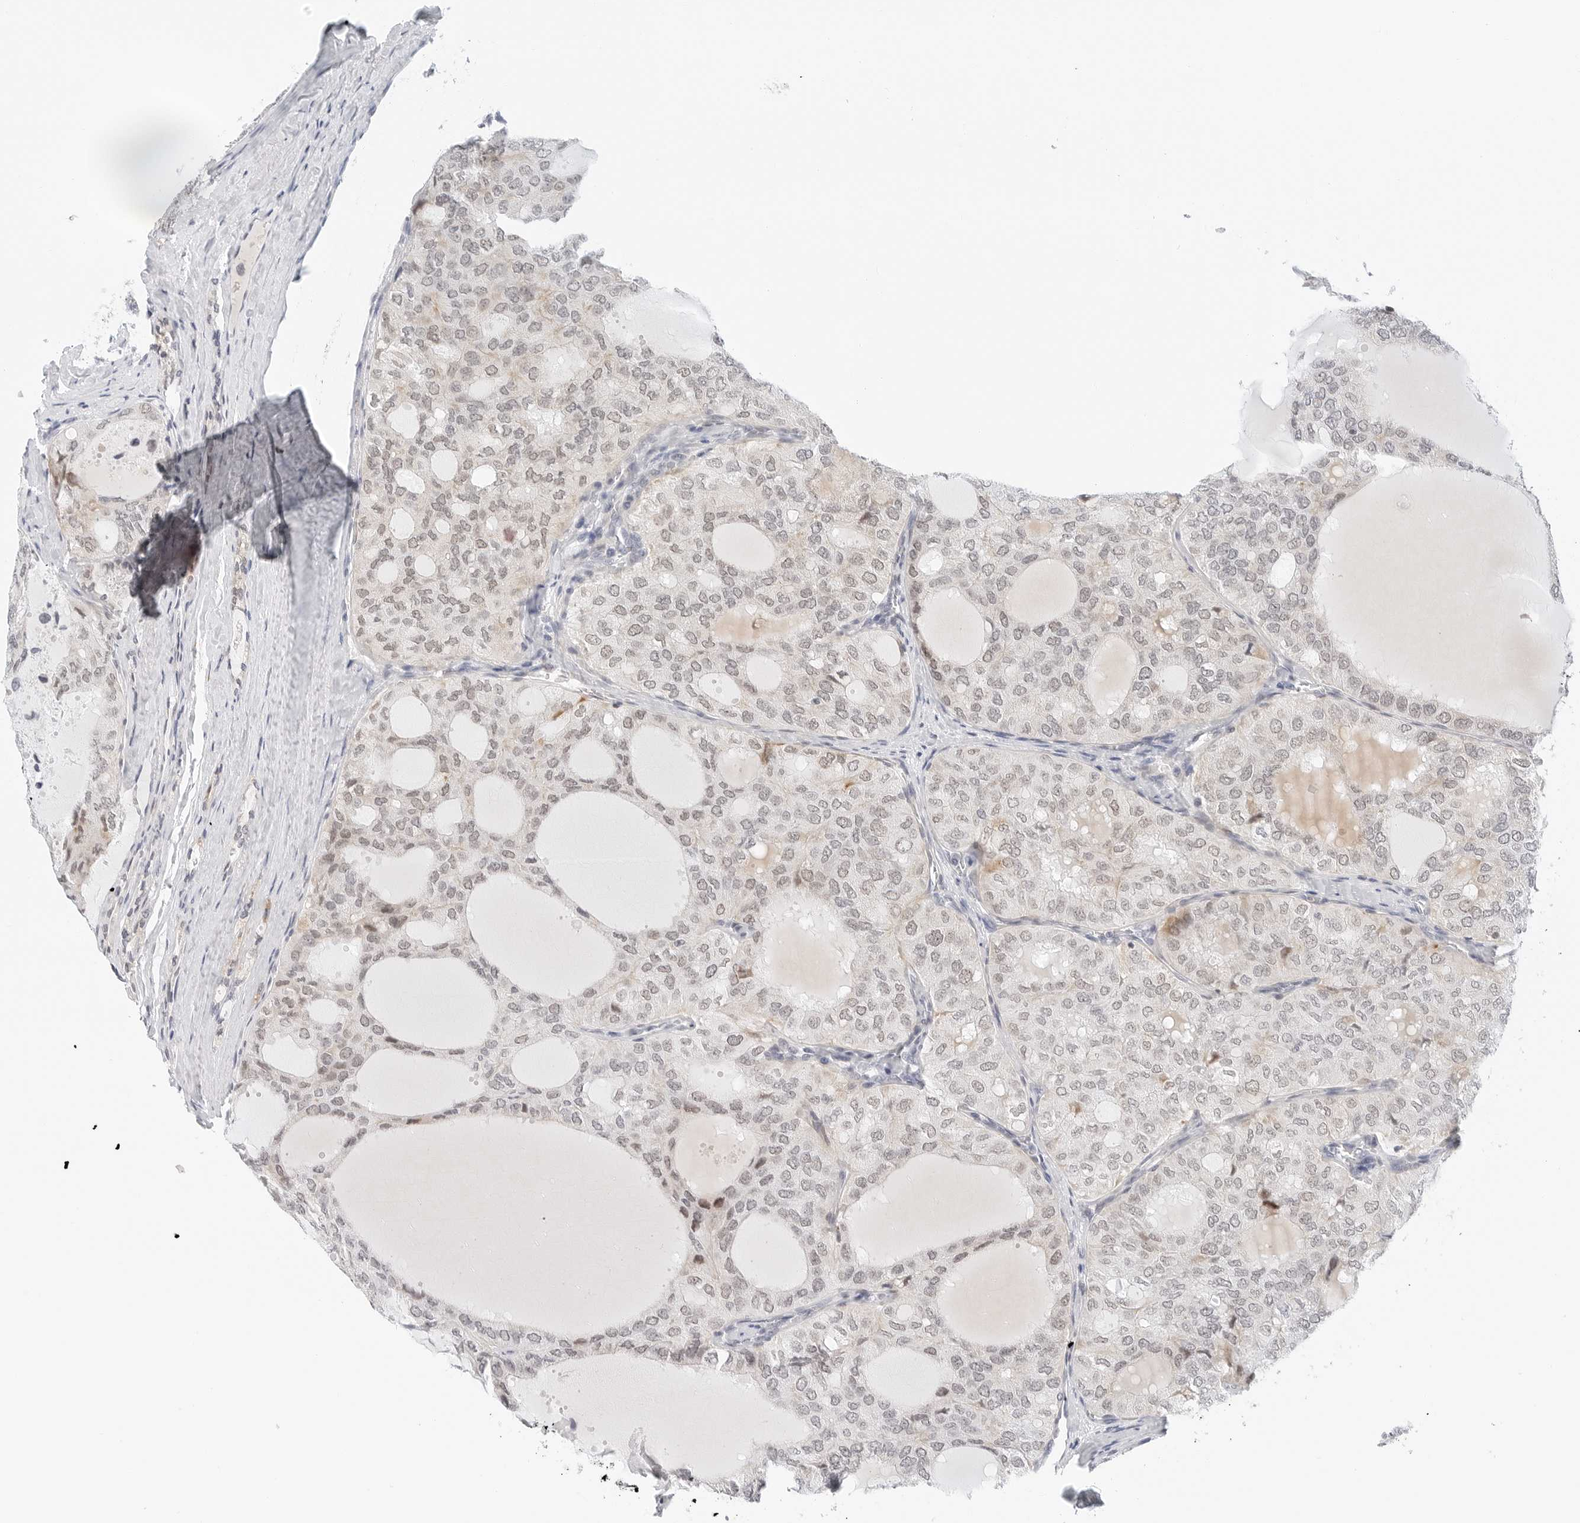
{"staining": {"intensity": "weak", "quantity": "<25%", "location": "cytoplasmic/membranous,nuclear"}, "tissue": "thyroid cancer", "cell_type": "Tumor cells", "image_type": "cancer", "snomed": [{"axis": "morphology", "description": "Follicular adenoma carcinoma, NOS"}, {"axis": "topography", "description": "Thyroid gland"}], "caption": "Tumor cells show no significant staining in follicular adenoma carcinoma (thyroid).", "gene": "TSEN2", "patient": {"sex": "male", "age": 75}}